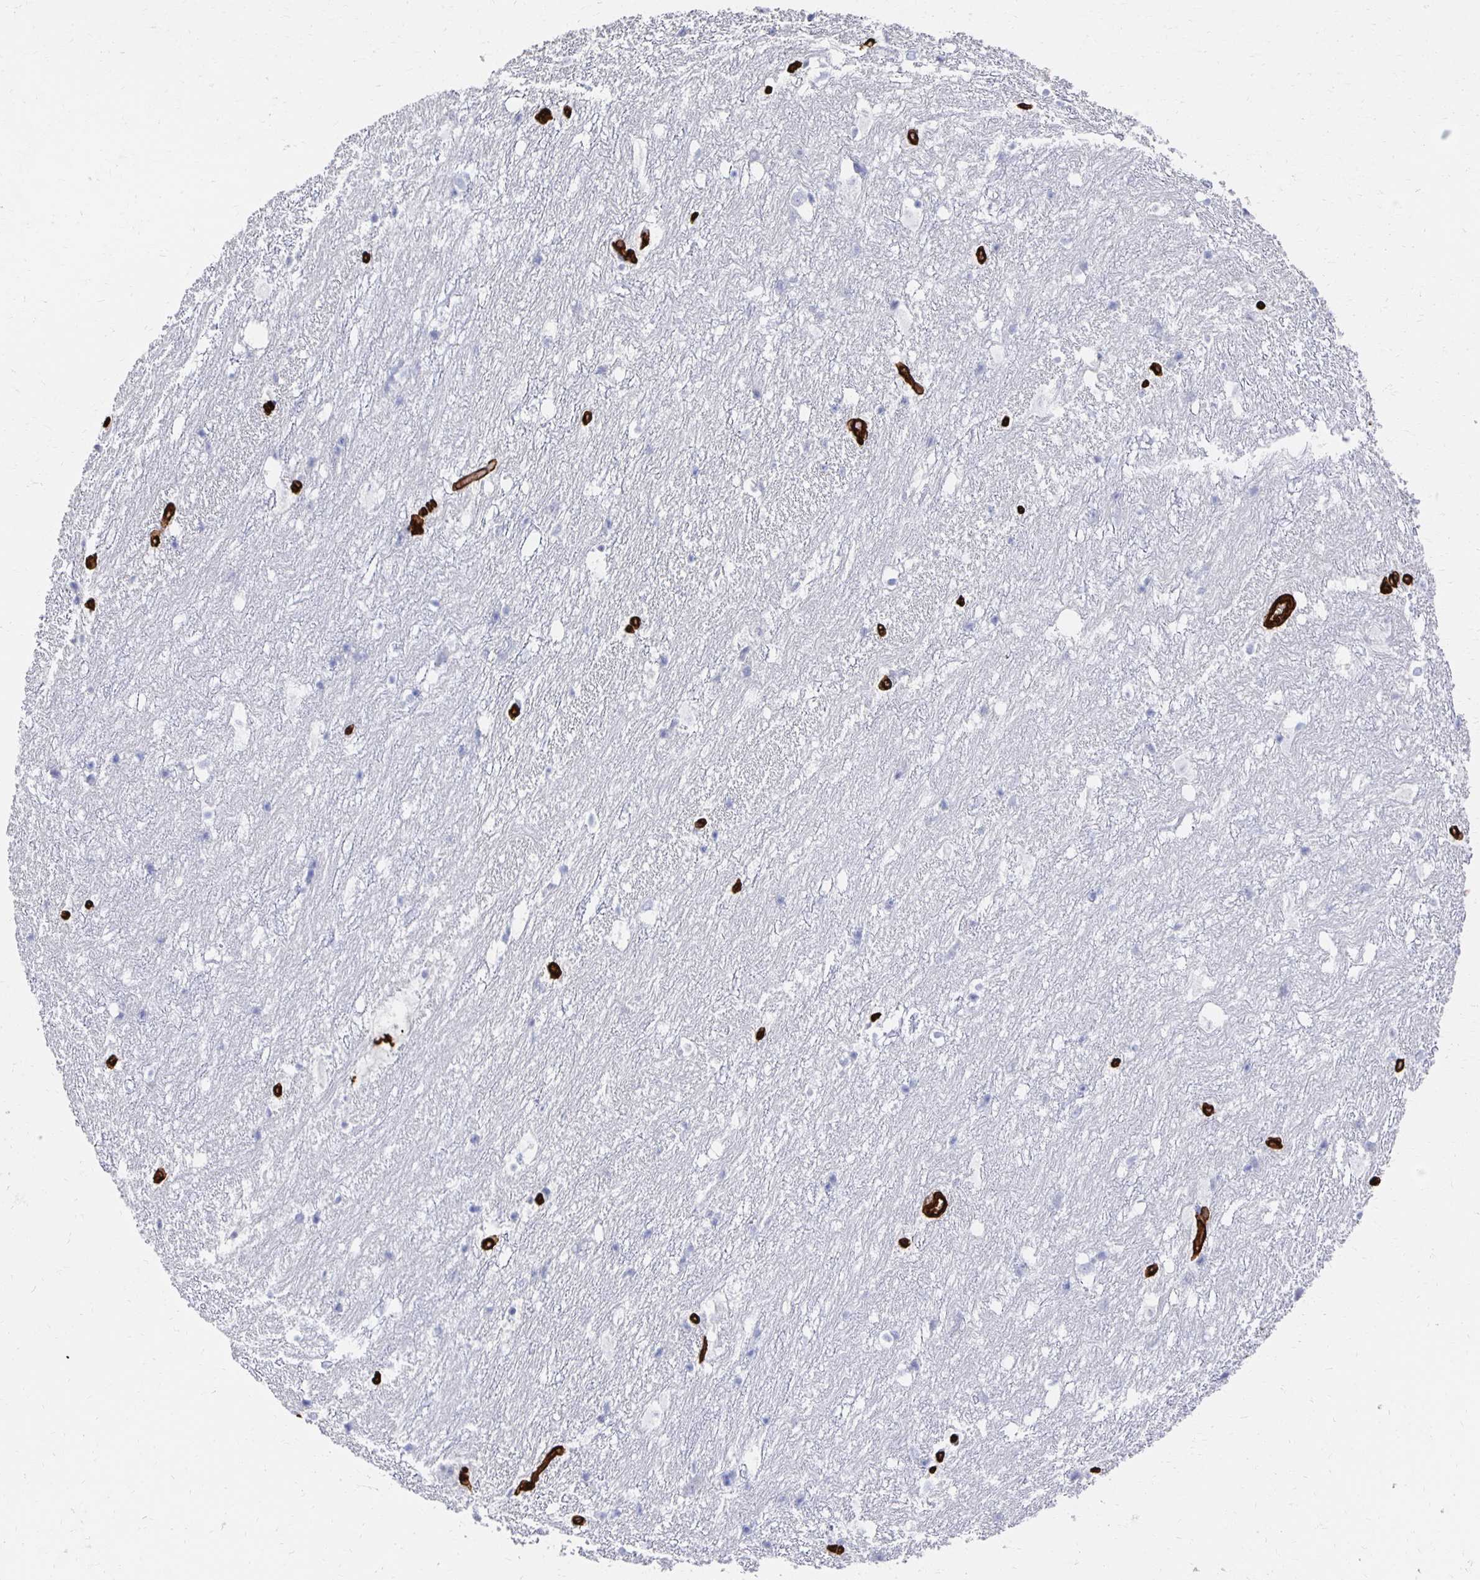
{"staining": {"intensity": "negative", "quantity": "none", "location": "none"}, "tissue": "hippocampus", "cell_type": "Glial cells", "image_type": "normal", "snomed": [{"axis": "morphology", "description": "Normal tissue, NOS"}, {"axis": "topography", "description": "Hippocampus"}], "caption": "This is an IHC micrograph of unremarkable hippocampus. There is no positivity in glial cells.", "gene": "VIPR2", "patient": {"sex": "female", "age": 52}}